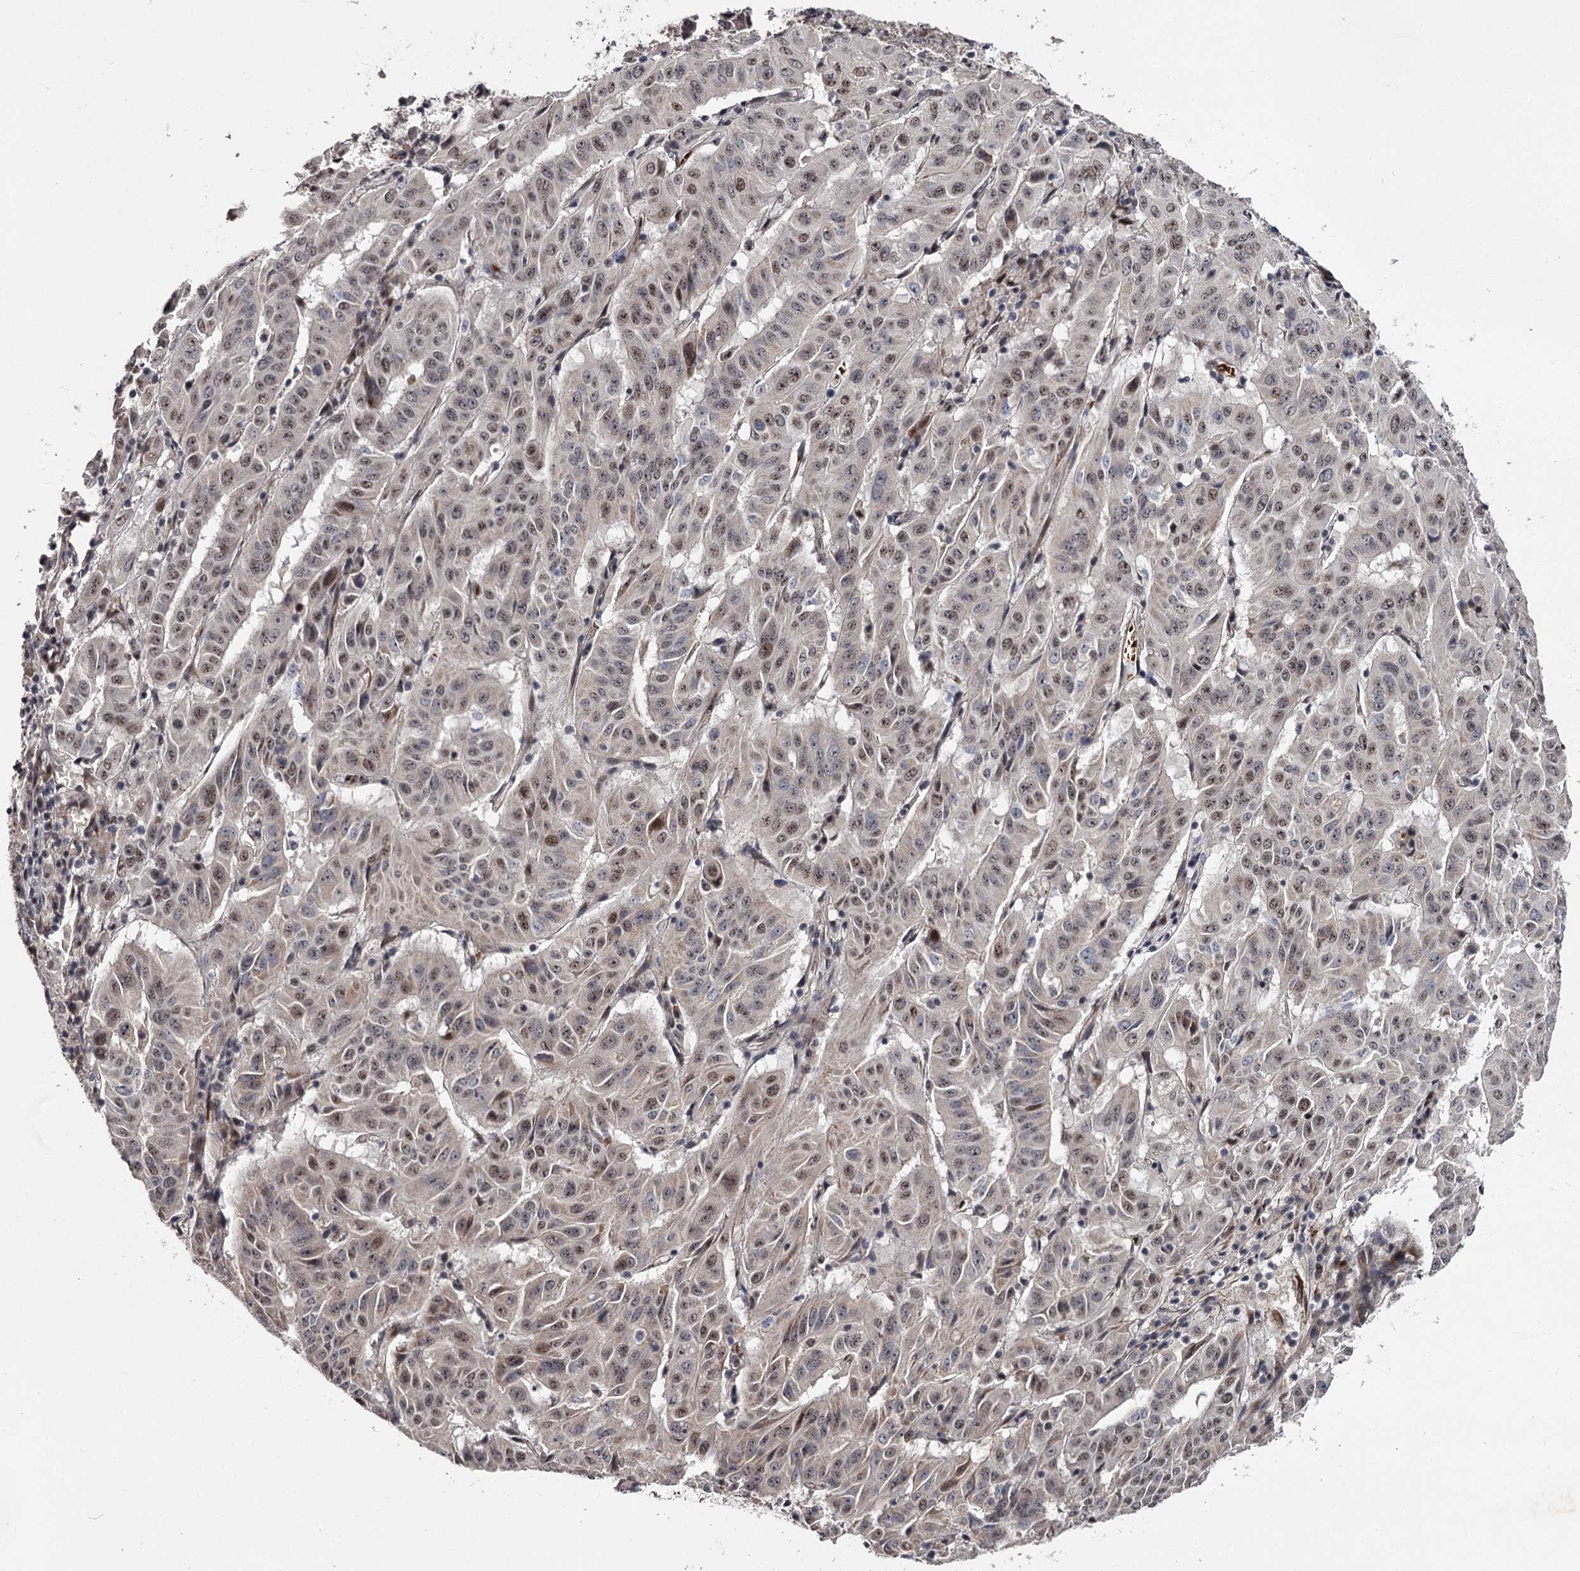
{"staining": {"intensity": "moderate", "quantity": "<25%", "location": "nuclear"}, "tissue": "pancreatic cancer", "cell_type": "Tumor cells", "image_type": "cancer", "snomed": [{"axis": "morphology", "description": "Adenocarcinoma, NOS"}, {"axis": "topography", "description": "Pancreas"}], "caption": "Immunohistochemical staining of pancreatic cancer shows low levels of moderate nuclear expression in about <25% of tumor cells. (Brightfield microscopy of DAB IHC at high magnification).", "gene": "RNF44", "patient": {"sex": "male", "age": 63}}